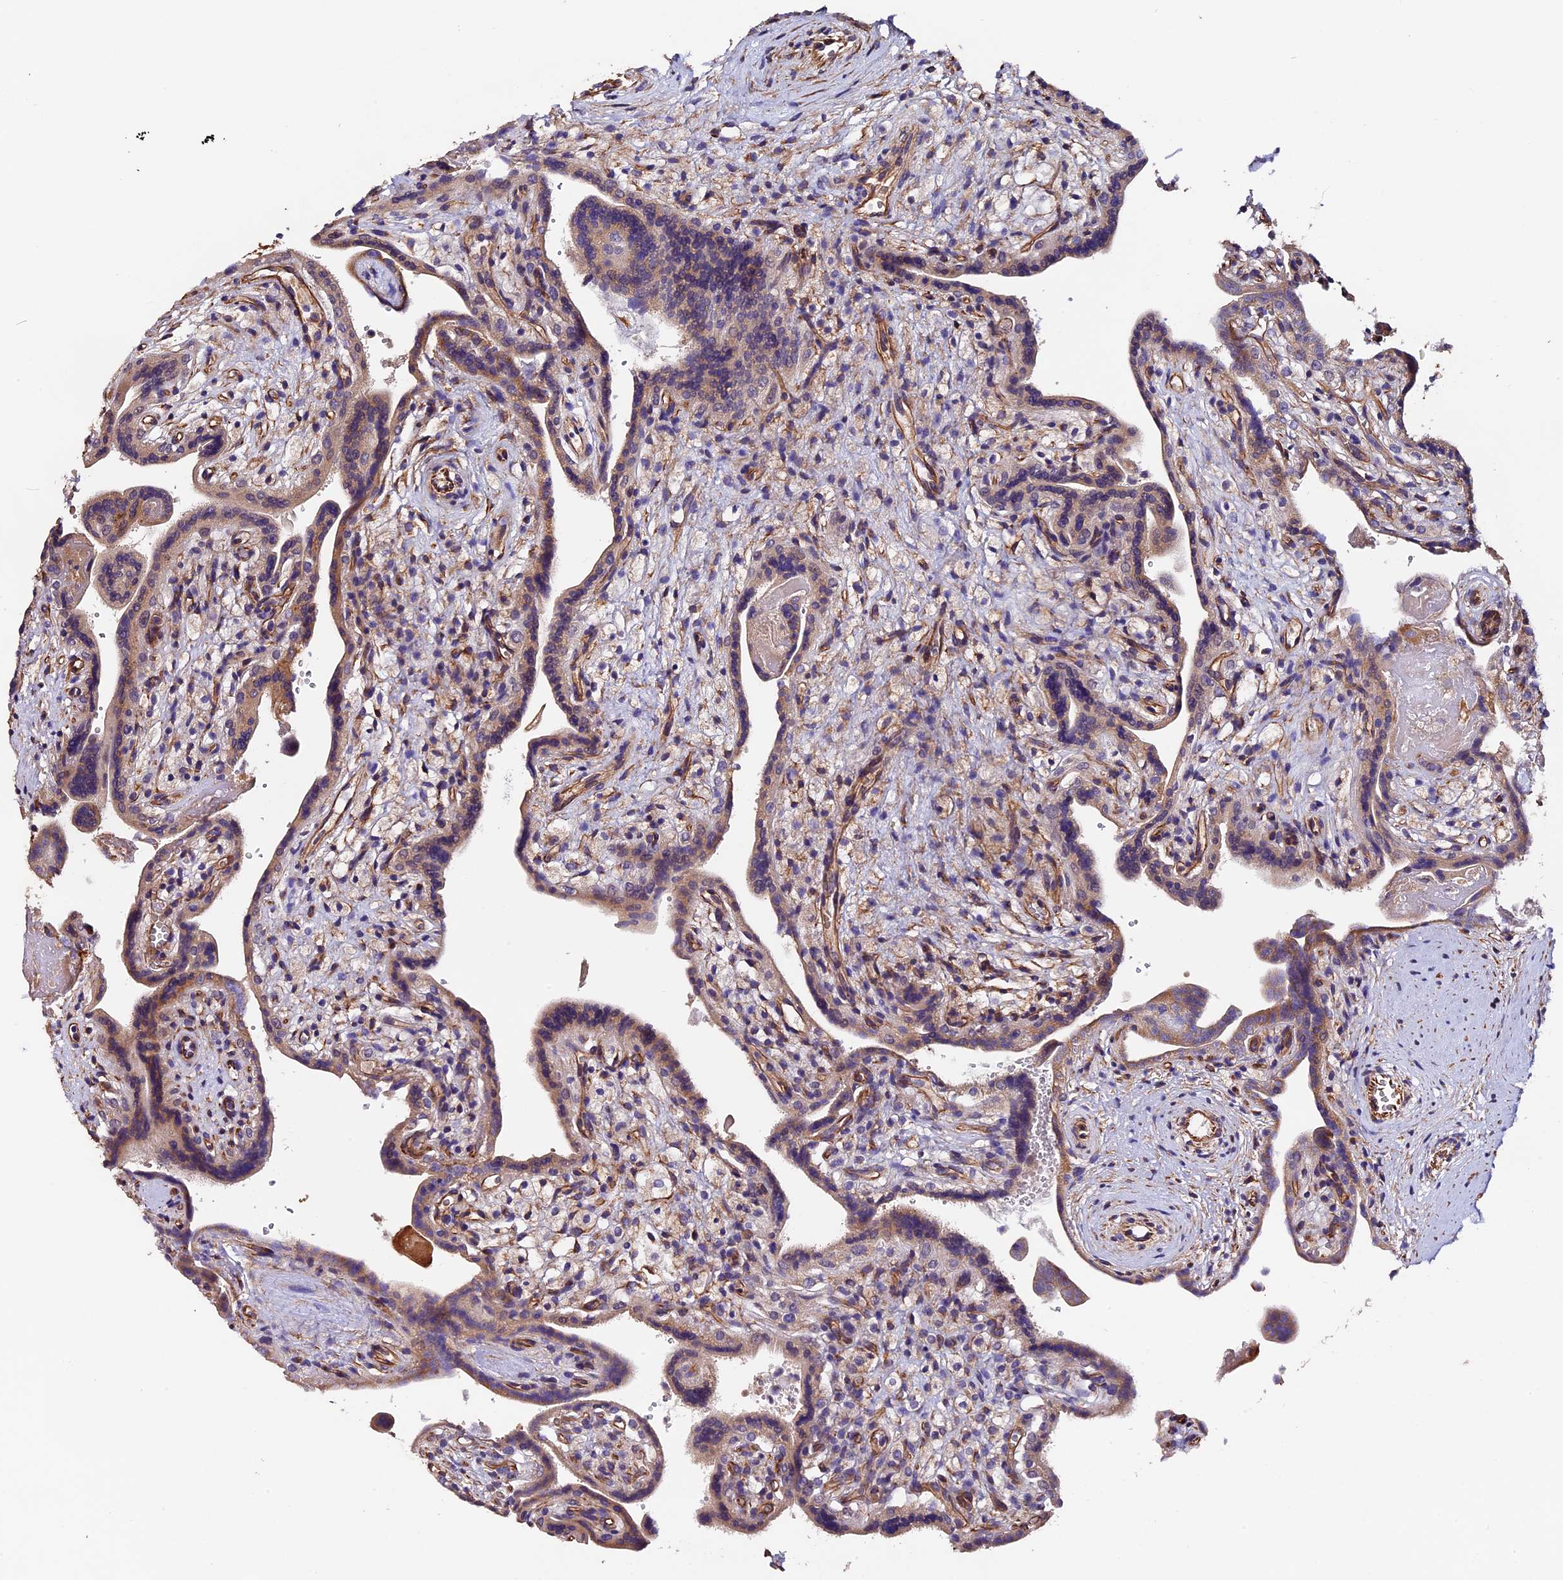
{"staining": {"intensity": "weak", "quantity": ">75%", "location": "cytoplasmic/membranous"}, "tissue": "placenta", "cell_type": "Trophoblastic cells", "image_type": "normal", "snomed": [{"axis": "morphology", "description": "Normal tissue, NOS"}, {"axis": "topography", "description": "Placenta"}], "caption": "About >75% of trophoblastic cells in benign placenta show weak cytoplasmic/membranous protein positivity as visualized by brown immunohistochemical staining.", "gene": "CLN5", "patient": {"sex": "female", "age": 37}}